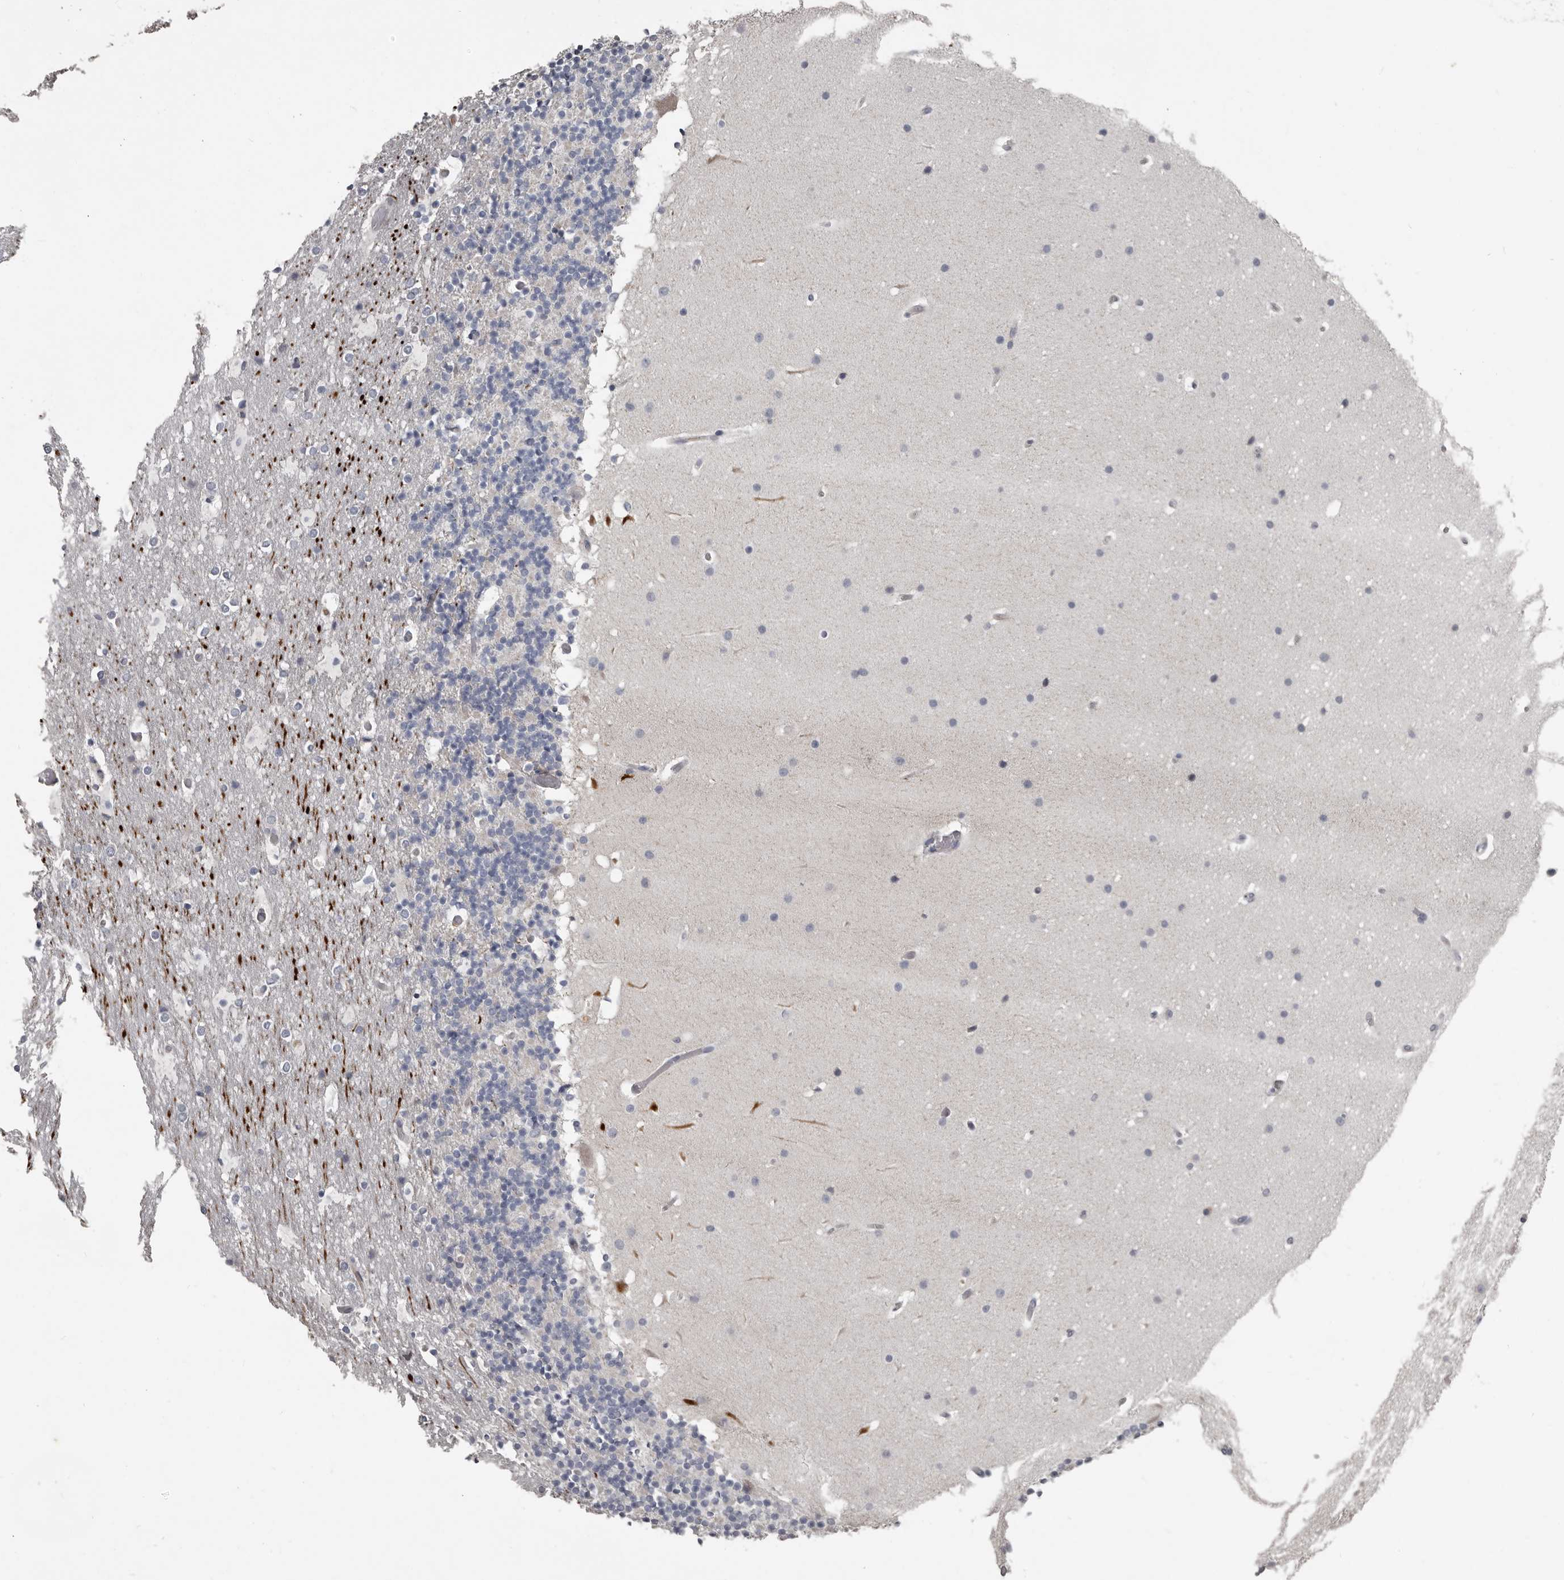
{"staining": {"intensity": "negative", "quantity": "none", "location": "none"}, "tissue": "cerebellum", "cell_type": "Cells in granular layer", "image_type": "normal", "snomed": [{"axis": "morphology", "description": "Normal tissue, NOS"}, {"axis": "topography", "description": "Cerebellum"}], "caption": "High magnification brightfield microscopy of benign cerebellum stained with DAB (3,3'-diaminobenzidine) (brown) and counterstained with hematoxylin (blue): cells in granular layer show no significant expression.", "gene": "CA6", "patient": {"sex": "male", "age": 57}}